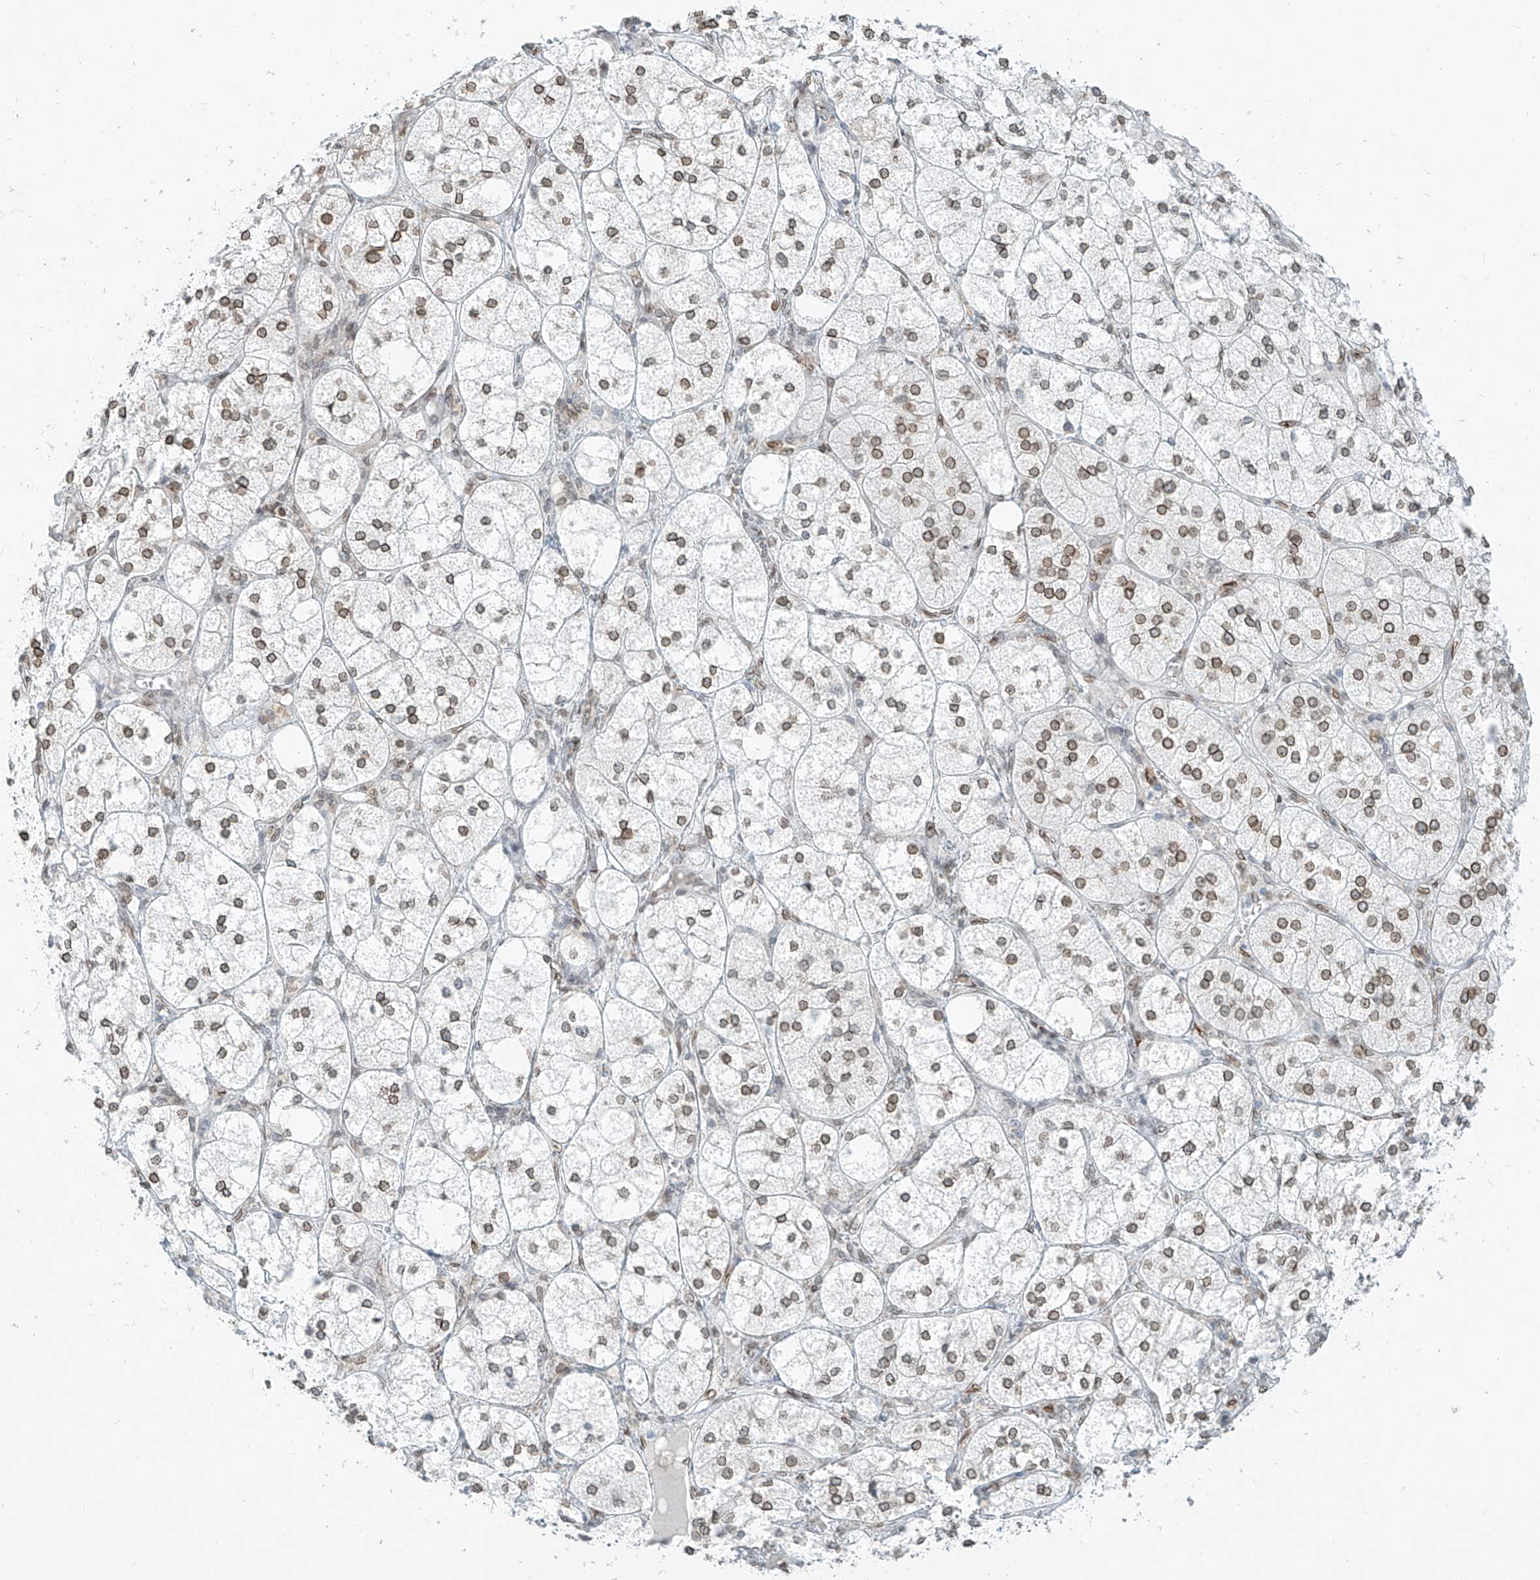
{"staining": {"intensity": "moderate", "quantity": "25%-75%", "location": "cytoplasmic/membranous,nuclear"}, "tissue": "adrenal gland", "cell_type": "Glandular cells", "image_type": "normal", "snomed": [{"axis": "morphology", "description": "Normal tissue, NOS"}, {"axis": "topography", "description": "Adrenal gland"}], "caption": "Adrenal gland stained with DAB immunohistochemistry exhibits medium levels of moderate cytoplasmic/membranous,nuclear staining in approximately 25%-75% of glandular cells. (IHC, brightfield microscopy, high magnification).", "gene": "SAMD15", "patient": {"sex": "female", "age": 61}}